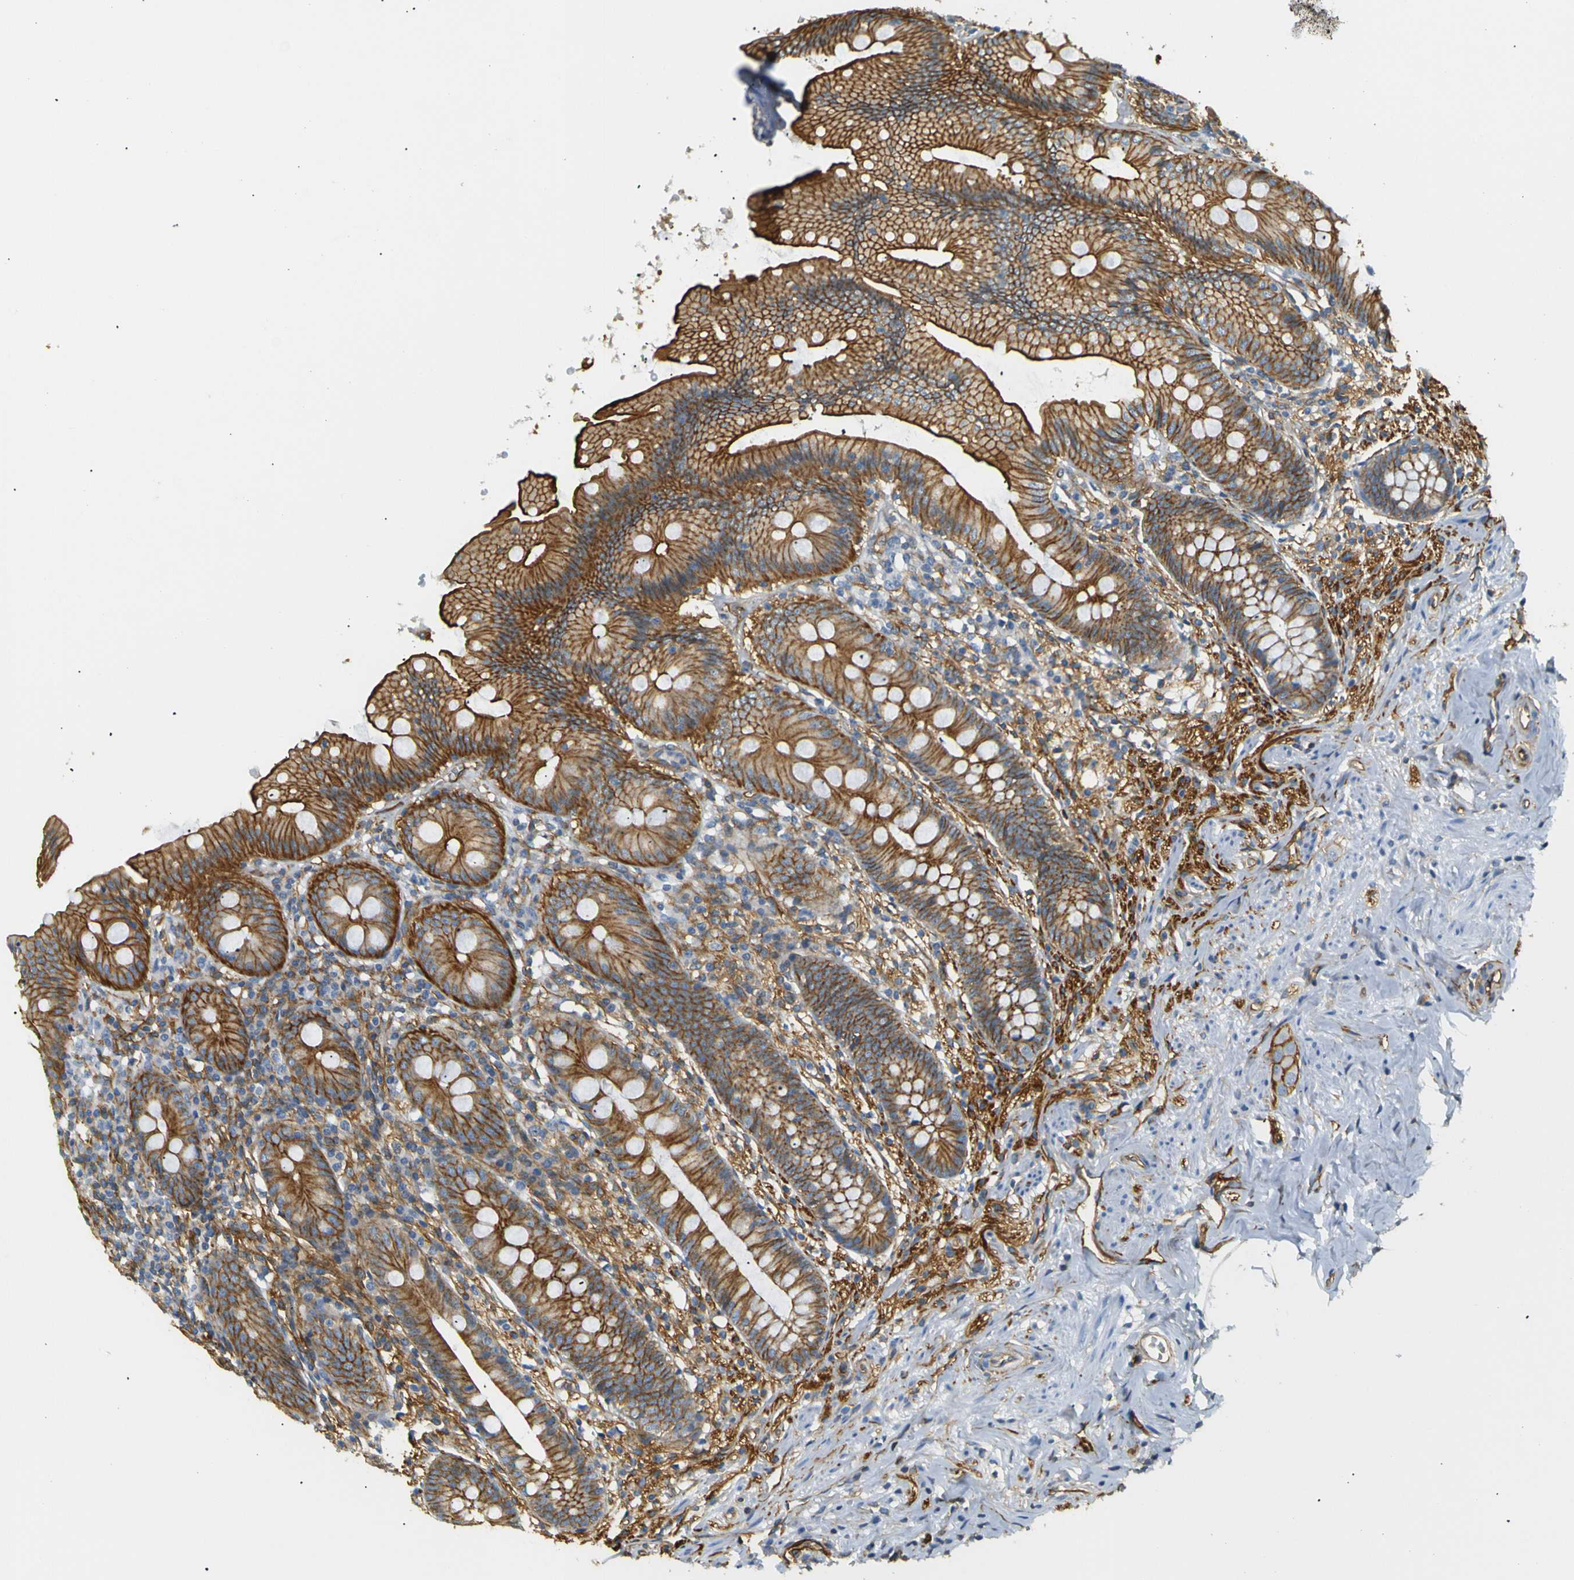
{"staining": {"intensity": "strong", "quantity": ">75%", "location": "cytoplasmic/membranous"}, "tissue": "appendix", "cell_type": "Glandular cells", "image_type": "normal", "snomed": [{"axis": "morphology", "description": "Normal tissue, NOS"}, {"axis": "topography", "description": "Appendix"}], "caption": "The photomicrograph demonstrates staining of normal appendix, revealing strong cytoplasmic/membranous protein expression (brown color) within glandular cells.", "gene": "SPTBN1", "patient": {"sex": "male", "age": 56}}